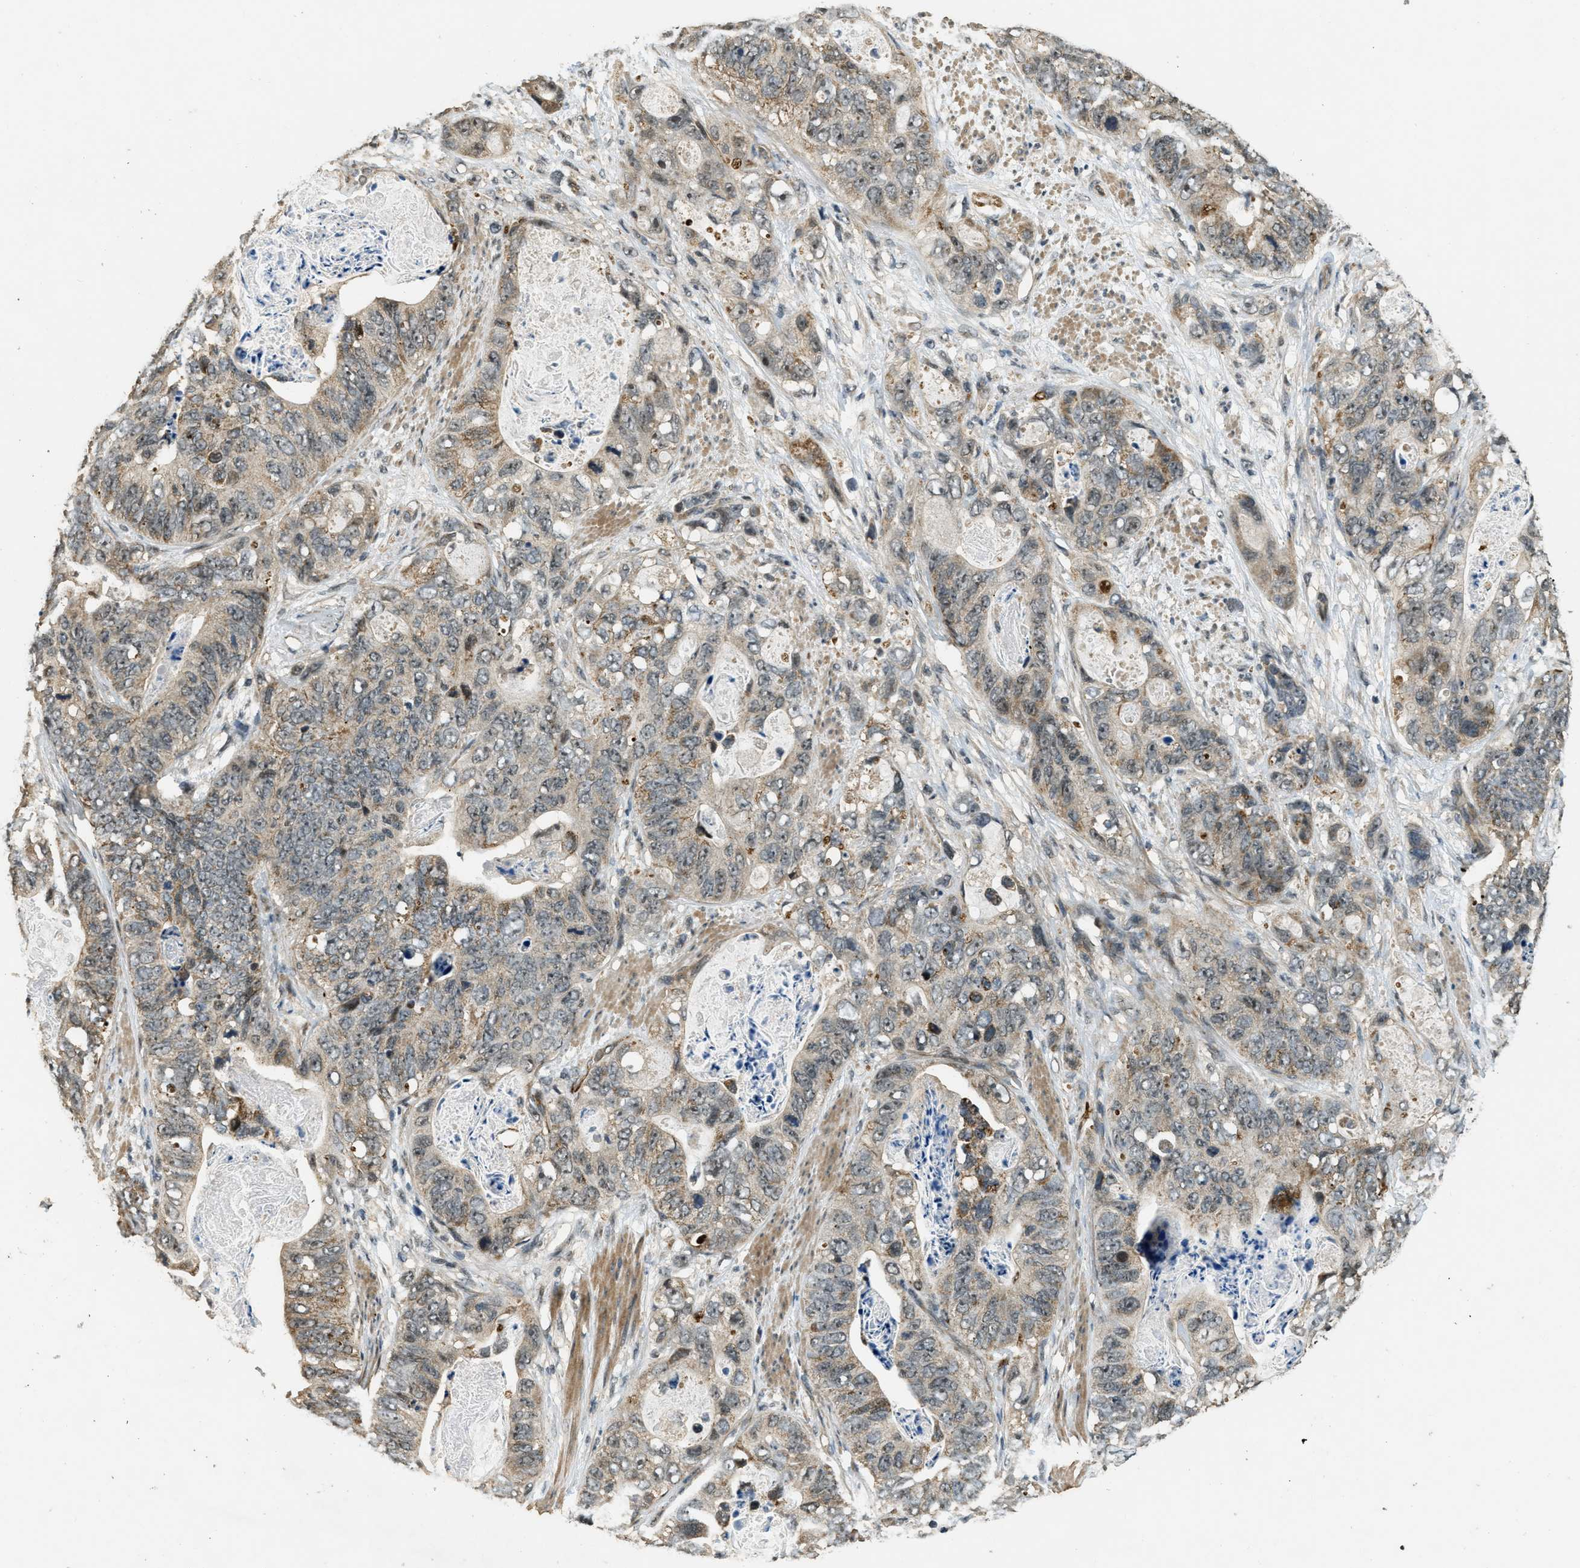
{"staining": {"intensity": "weak", "quantity": ">75%", "location": "cytoplasmic/membranous"}, "tissue": "stomach cancer", "cell_type": "Tumor cells", "image_type": "cancer", "snomed": [{"axis": "morphology", "description": "Adenocarcinoma, NOS"}, {"axis": "topography", "description": "Stomach"}], "caption": "Stomach adenocarcinoma was stained to show a protein in brown. There is low levels of weak cytoplasmic/membranous positivity in approximately >75% of tumor cells.", "gene": "MED21", "patient": {"sex": "female", "age": 89}}